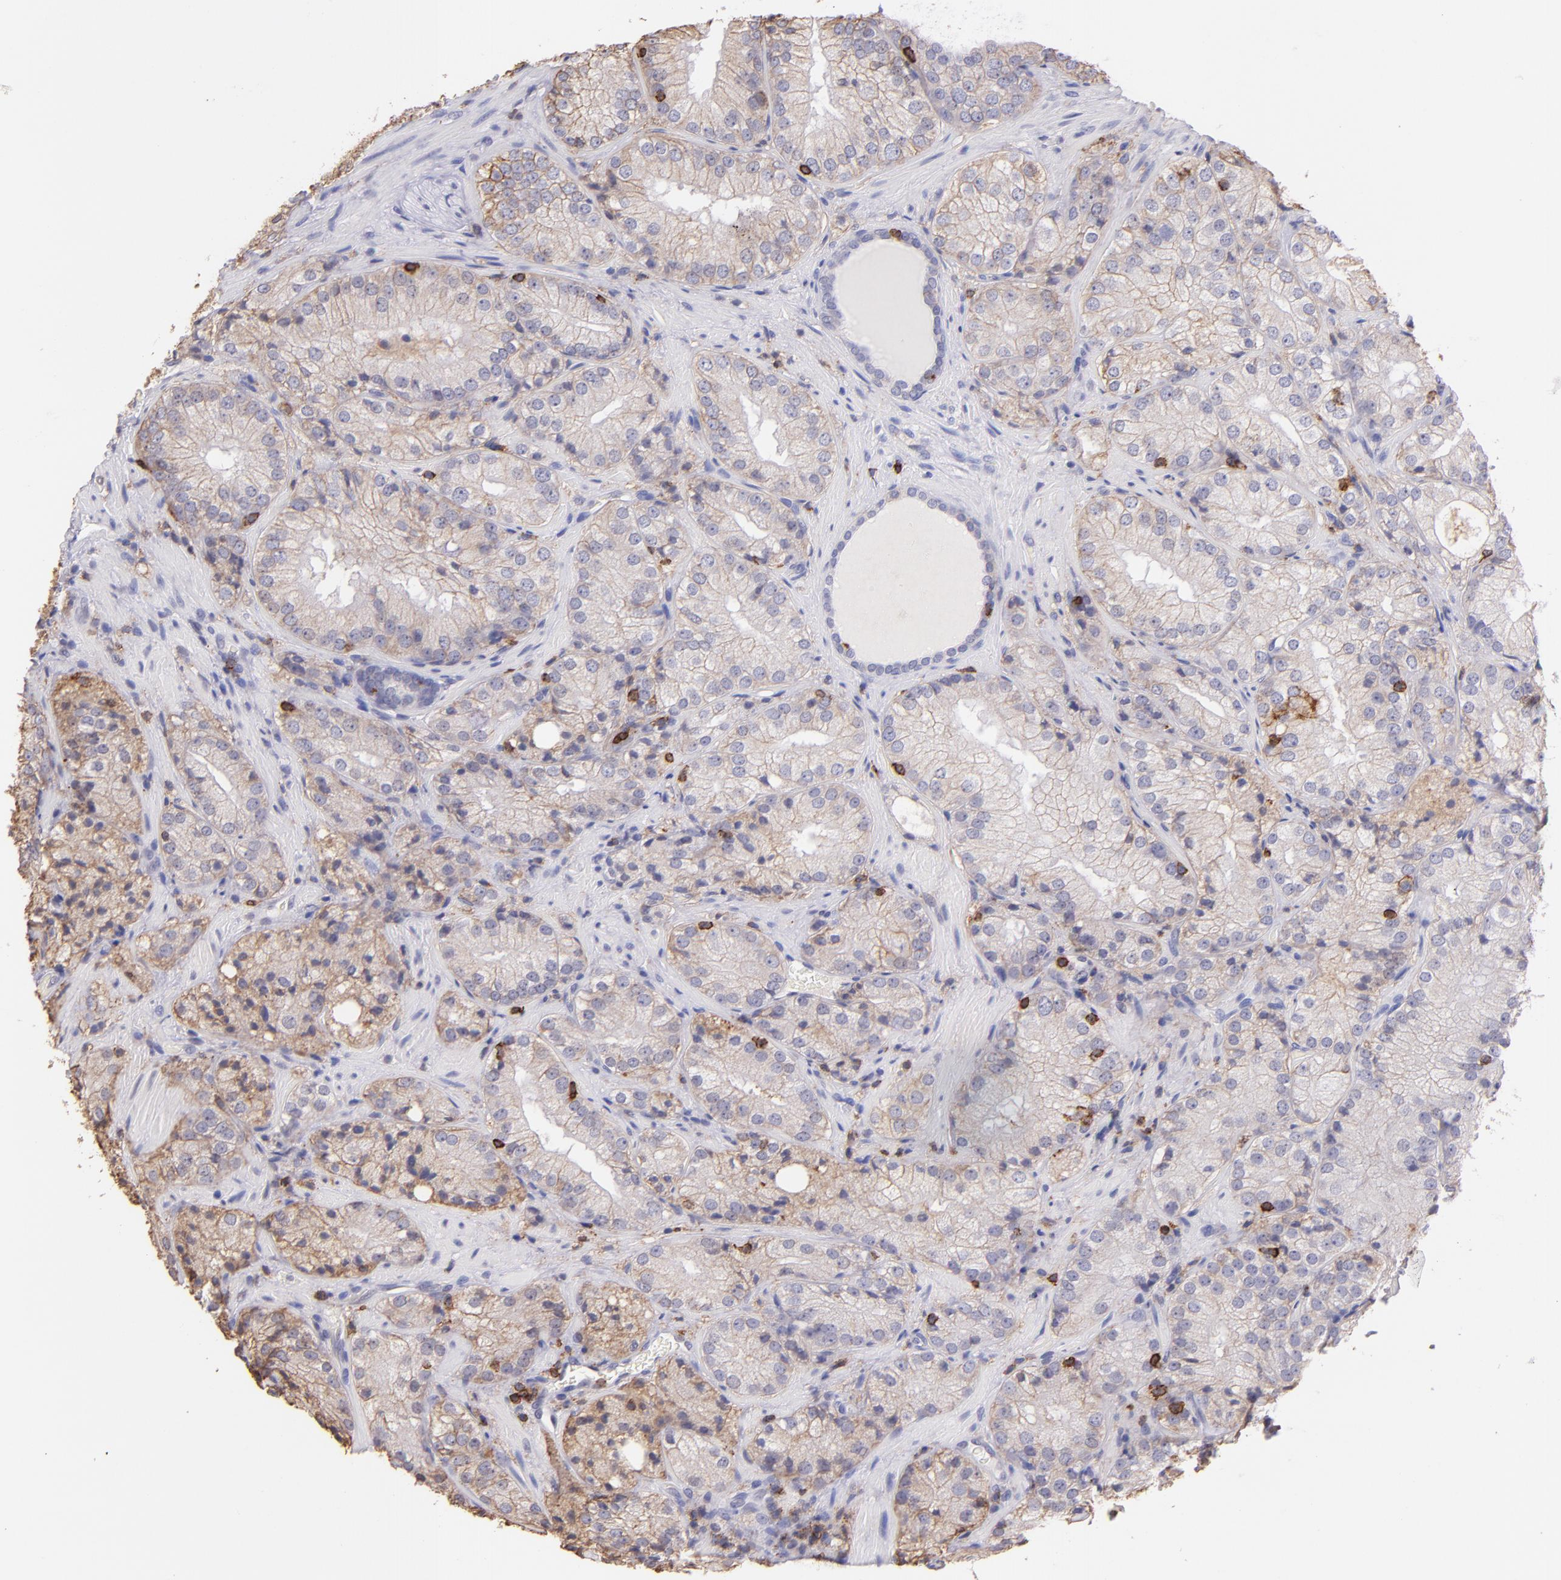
{"staining": {"intensity": "weak", "quantity": ">75%", "location": "cytoplasmic/membranous"}, "tissue": "prostate cancer", "cell_type": "Tumor cells", "image_type": "cancer", "snomed": [{"axis": "morphology", "description": "Adenocarcinoma, Low grade"}, {"axis": "topography", "description": "Prostate"}], "caption": "Approximately >75% of tumor cells in prostate adenocarcinoma (low-grade) display weak cytoplasmic/membranous protein positivity as visualized by brown immunohistochemical staining.", "gene": "SPN", "patient": {"sex": "male", "age": 60}}